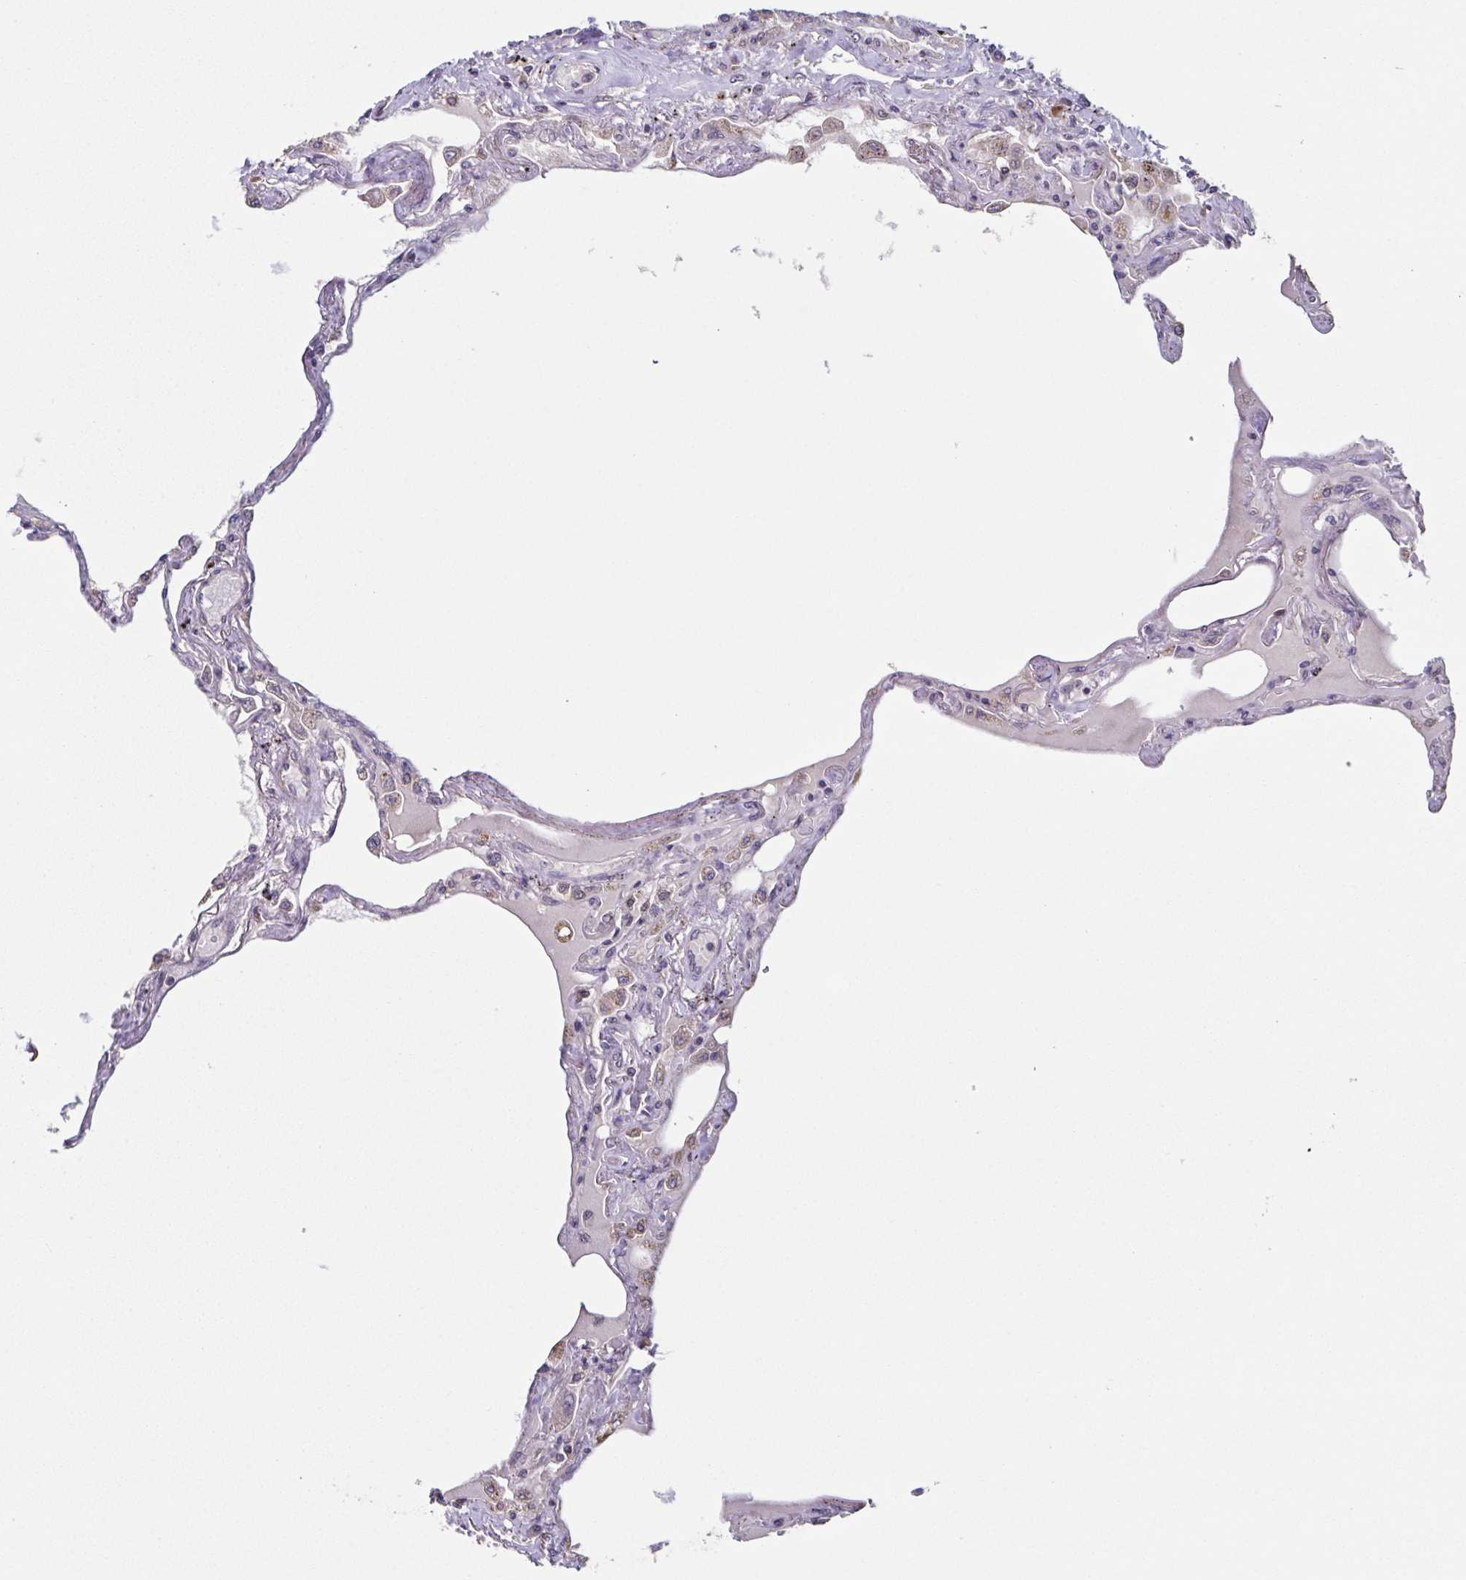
{"staining": {"intensity": "moderate", "quantity": "<25%", "location": "cytoplasmic/membranous"}, "tissue": "lung", "cell_type": "Alveolar cells", "image_type": "normal", "snomed": [{"axis": "morphology", "description": "Normal tissue, NOS"}, {"axis": "morphology", "description": "Adenocarcinoma, NOS"}, {"axis": "topography", "description": "Cartilage tissue"}, {"axis": "topography", "description": "Lung"}], "caption": "Protein staining of unremarkable lung exhibits moderate cytoplasmic/membranous positivity in about <25% of alveolar cells. (DAB (3,3'-diaminobenzidine) IHC, brown staining for protein, blue staining for nuclei).", "gene": "TTC19", "patient": {"sex": "female", "age": 67}}